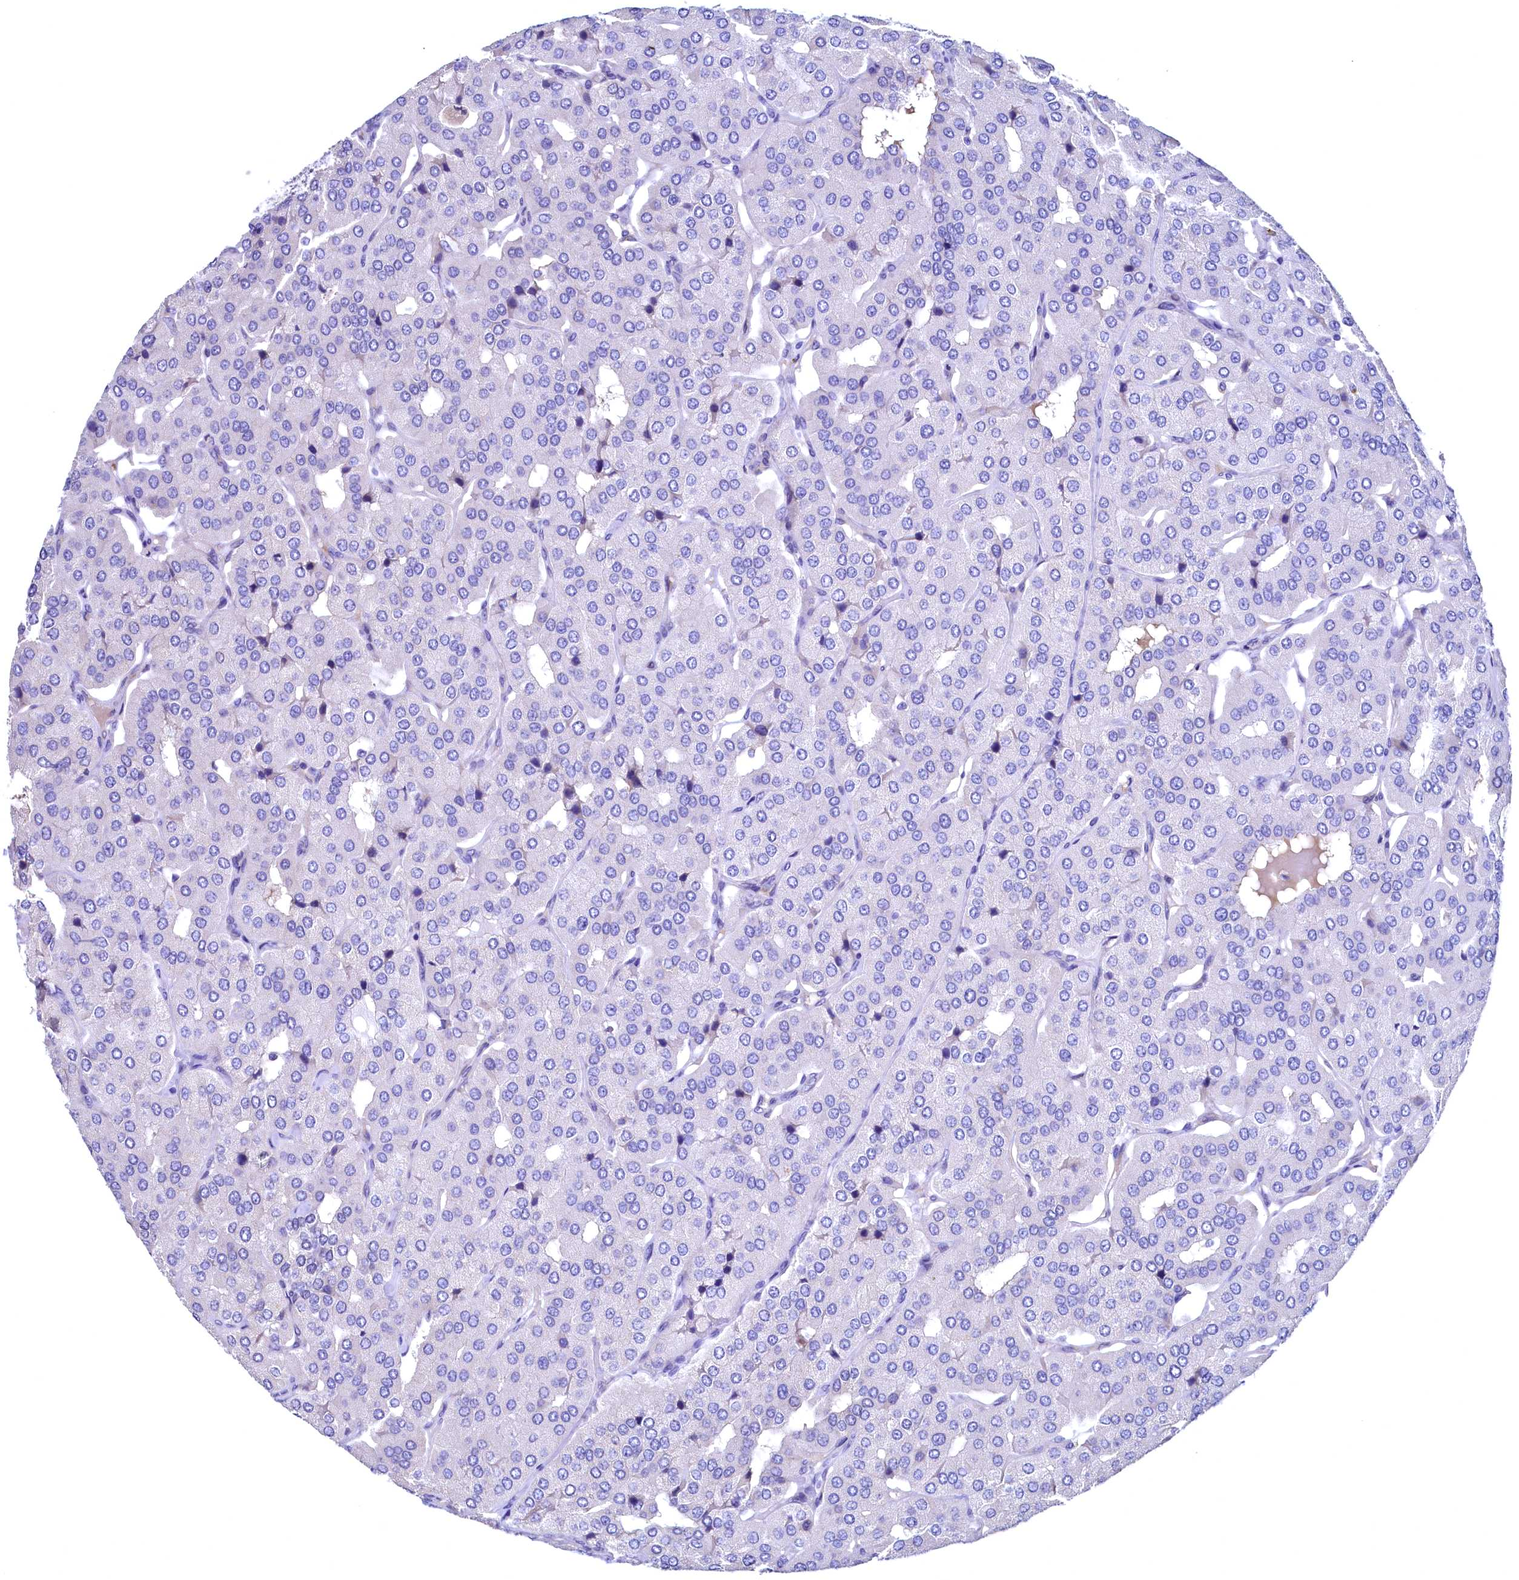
{"staining": {"intensity": "negative", "quantity": "none", "location": "none"}, "tissue": "parathyroid gland", "cell_type": "Glandular cells", "image_type": "normal", "snomed": [{"axis": "morphology", "description": "Normal tissue, NOS"}, {"axis": "morphology", "description": "Adenoma, NOS"}, {"axis": "topography", "description": "Parathyroid gland"}], "caption": "IHC of benign parathyroid gland reveals no staining in glandular cells. (Immunohistochemistry (ihc), brightfield microscopy, high magnification).", "gene": "FLYWCH2", "patient": {"sex": "female", "age": 86}}